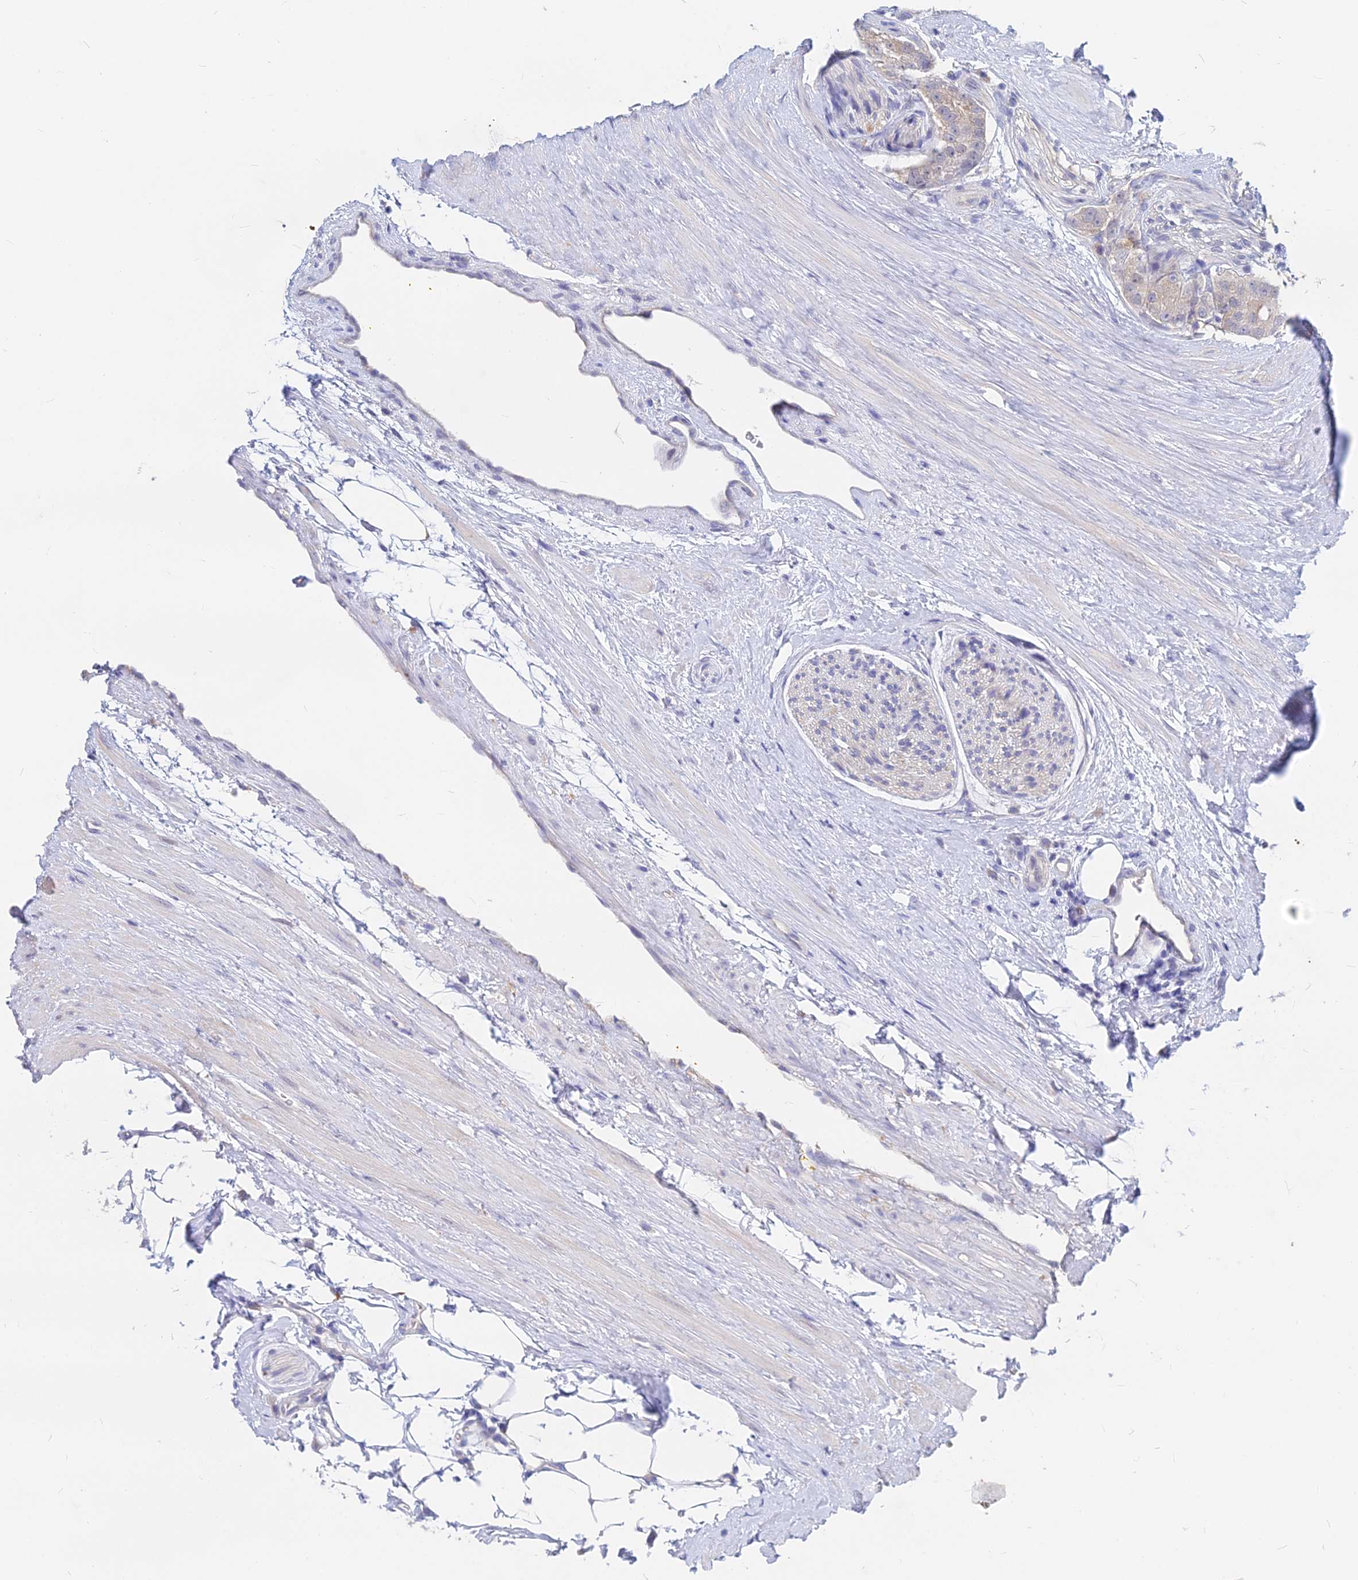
{"staining": {"intensity": "weak", "quantity": "<25%", "location": "cytoplasmic/membranous"}, "tissue": "prostate cancer", "cell_type": "Tumor cells", "image_type": "cancer", "snomed": [{"axis": "morphology", "description": "Adenocarcinoma, High grade"}, {"axis": "topography", "description": "Prostate"}], "caption": "A photomicrograph of human prostate cancer is negative for staining in tumor cells. Nuclei are stained in blue.", "gene": "B3GALT4", "patient": {"sex": "male", "age": 49}}